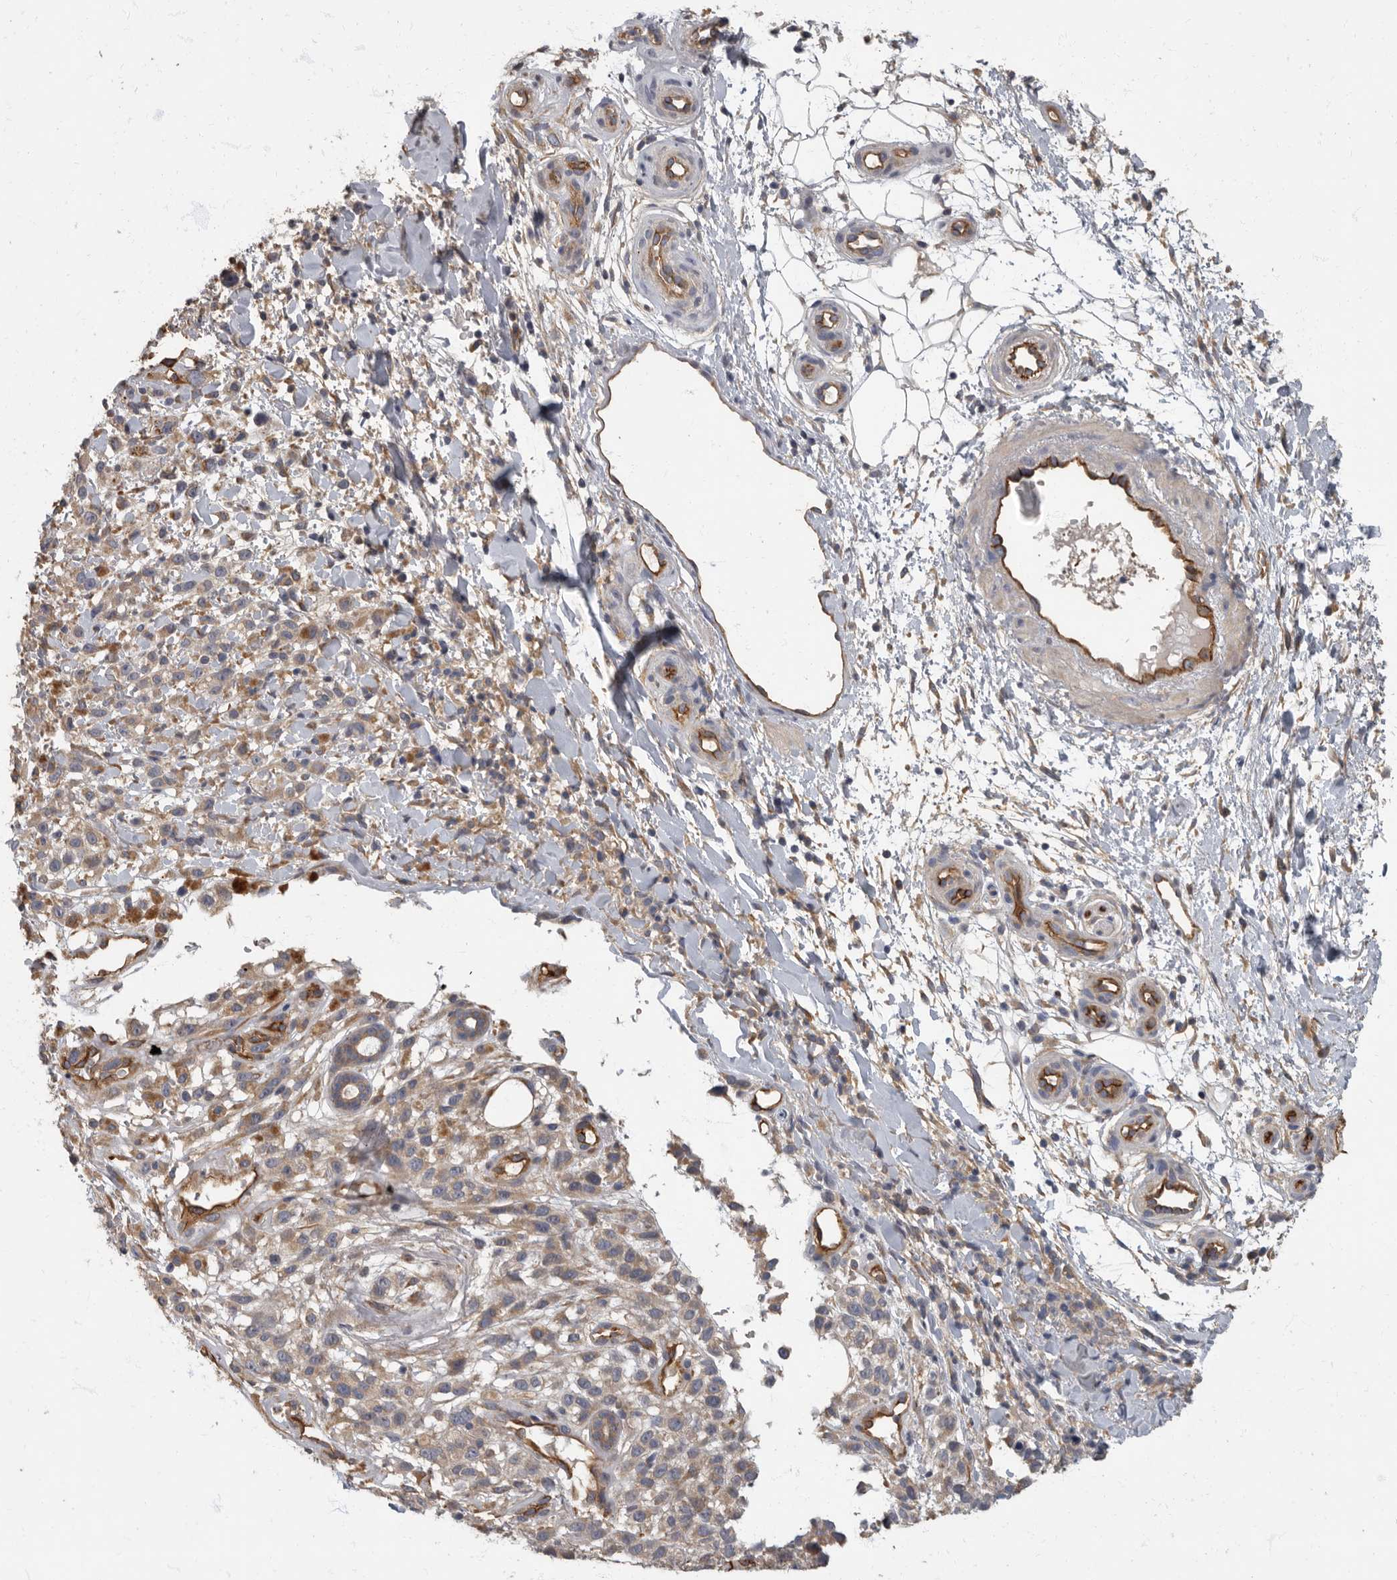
{"staining": {"intensity": "moderate", "quantity": "25%-75%", "location": "cytoplasmic/membranous"}, "tissue": "melanoma", "cell_type": "Tumor cells", "image_type": "cancer", "snomed": [{"axis": "morphology", "description": "Malignant melanoma, Metastatic site"}, {"axis": "topography", "description": "Skin"}], "caption": "Immunohistochemical staining of human malignant melanoma (metastatic site) reveals moderate cytoplasmic/membranous protein expression in approximately 25%-75% of tumor cells.", "gene": "PDK1", "patient": {"sex": "female", "age": 72}}